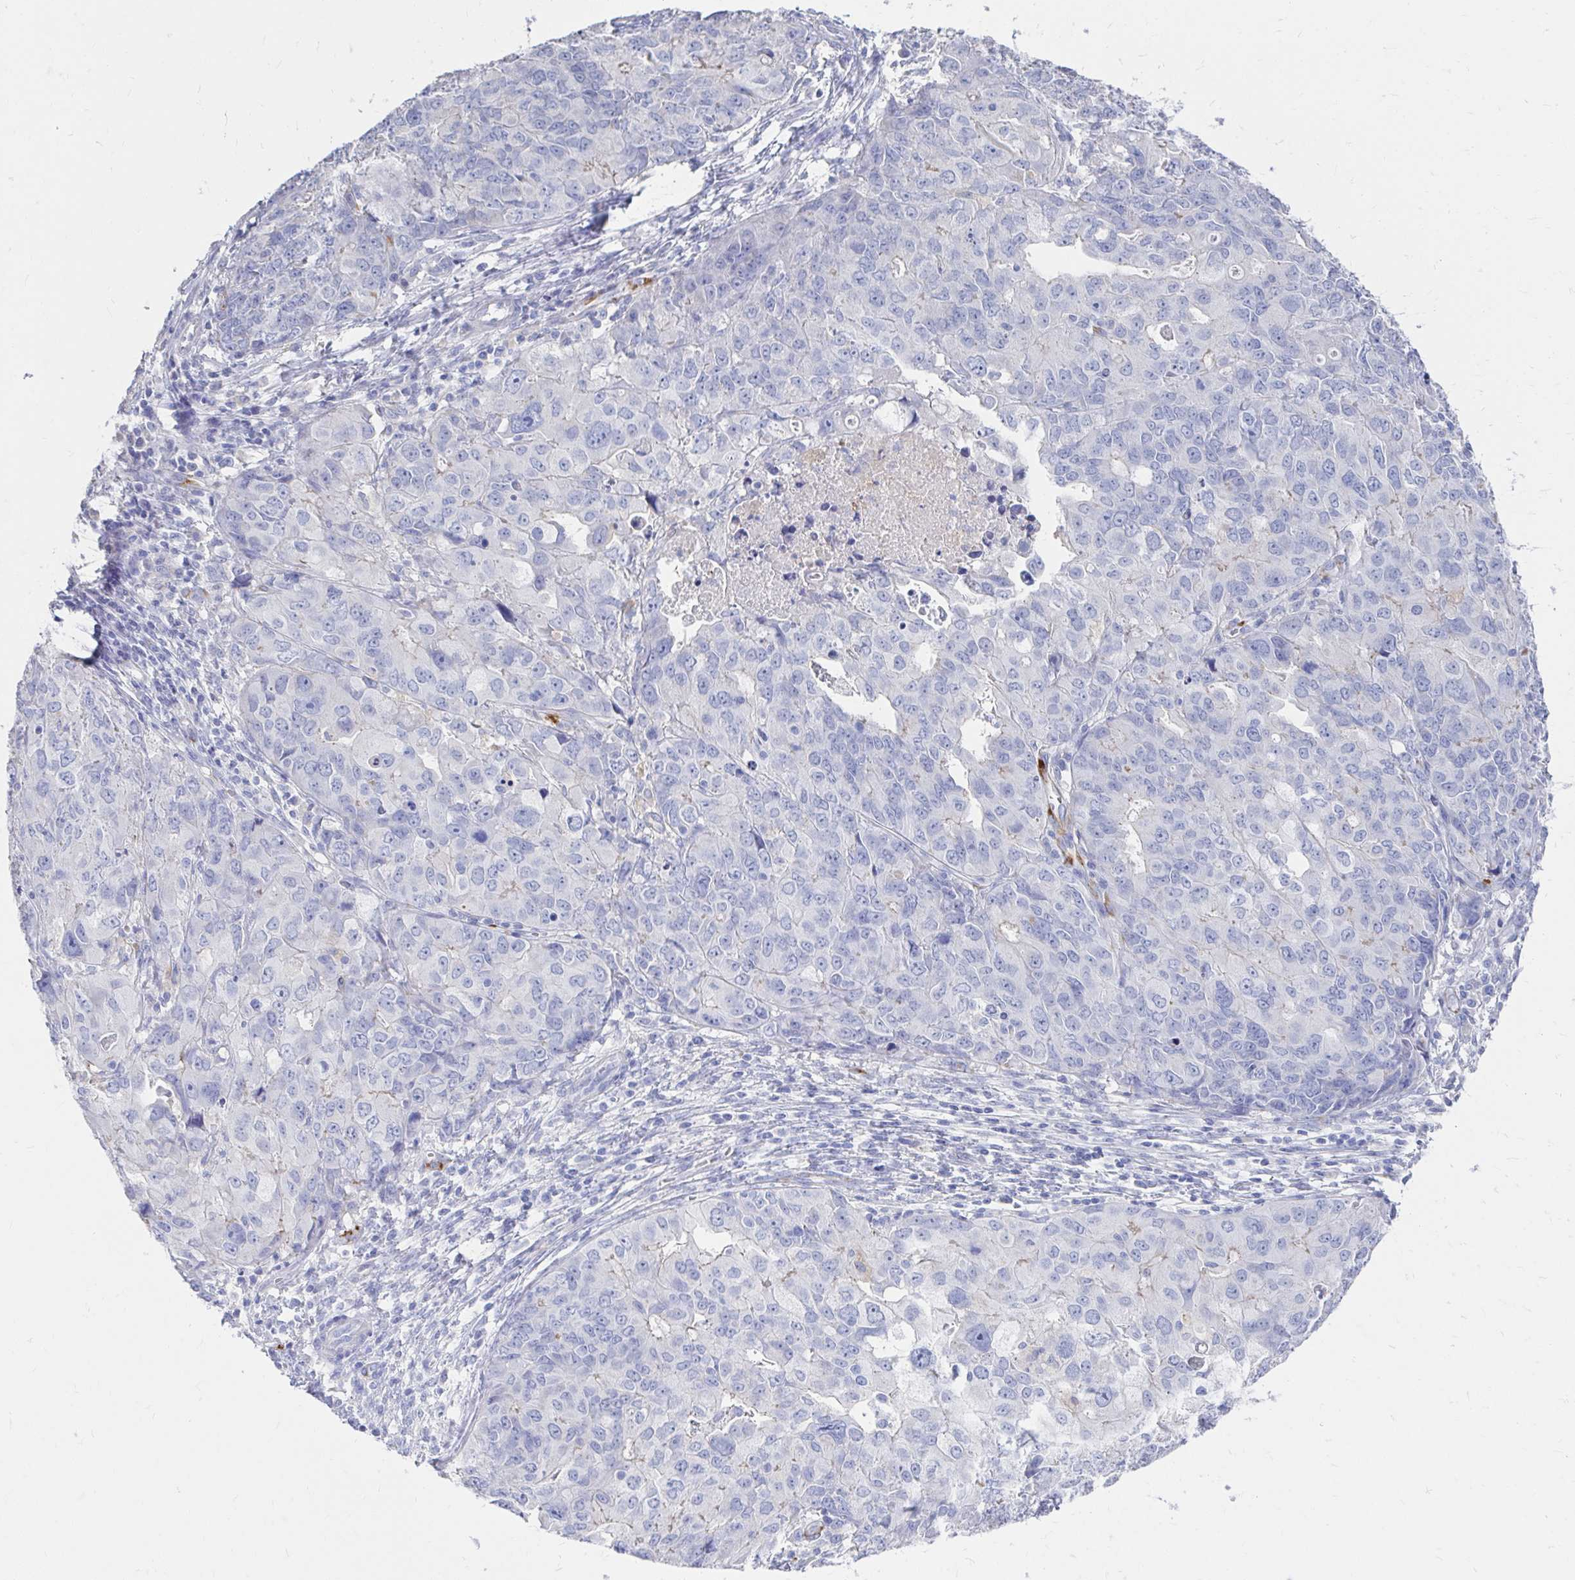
{"staining": {"intensity": "negative", "quantity": "none", "location": "none"}, "tissue": "endometrial cancer", "cell_type": "Tumor cells", "image_type": "cancer", "snomed": [{"axis": "morphology", "description": "Adenocarcinoma, NOS"}, {"axis": "topography", "description": "Uterus"}], "caption": "Photomicrograph shows no protein staining in tumor cells of adenocarcinoma (endometrial) tissue. (Stains: DAB (3,3'-diaminobenzidine) IHC with hematoxylin counter stain, Microscopy: brightfield microscopy at high magnification).", "gene": "LAMC3", "patient": {"sex": "female", "age": 79}}